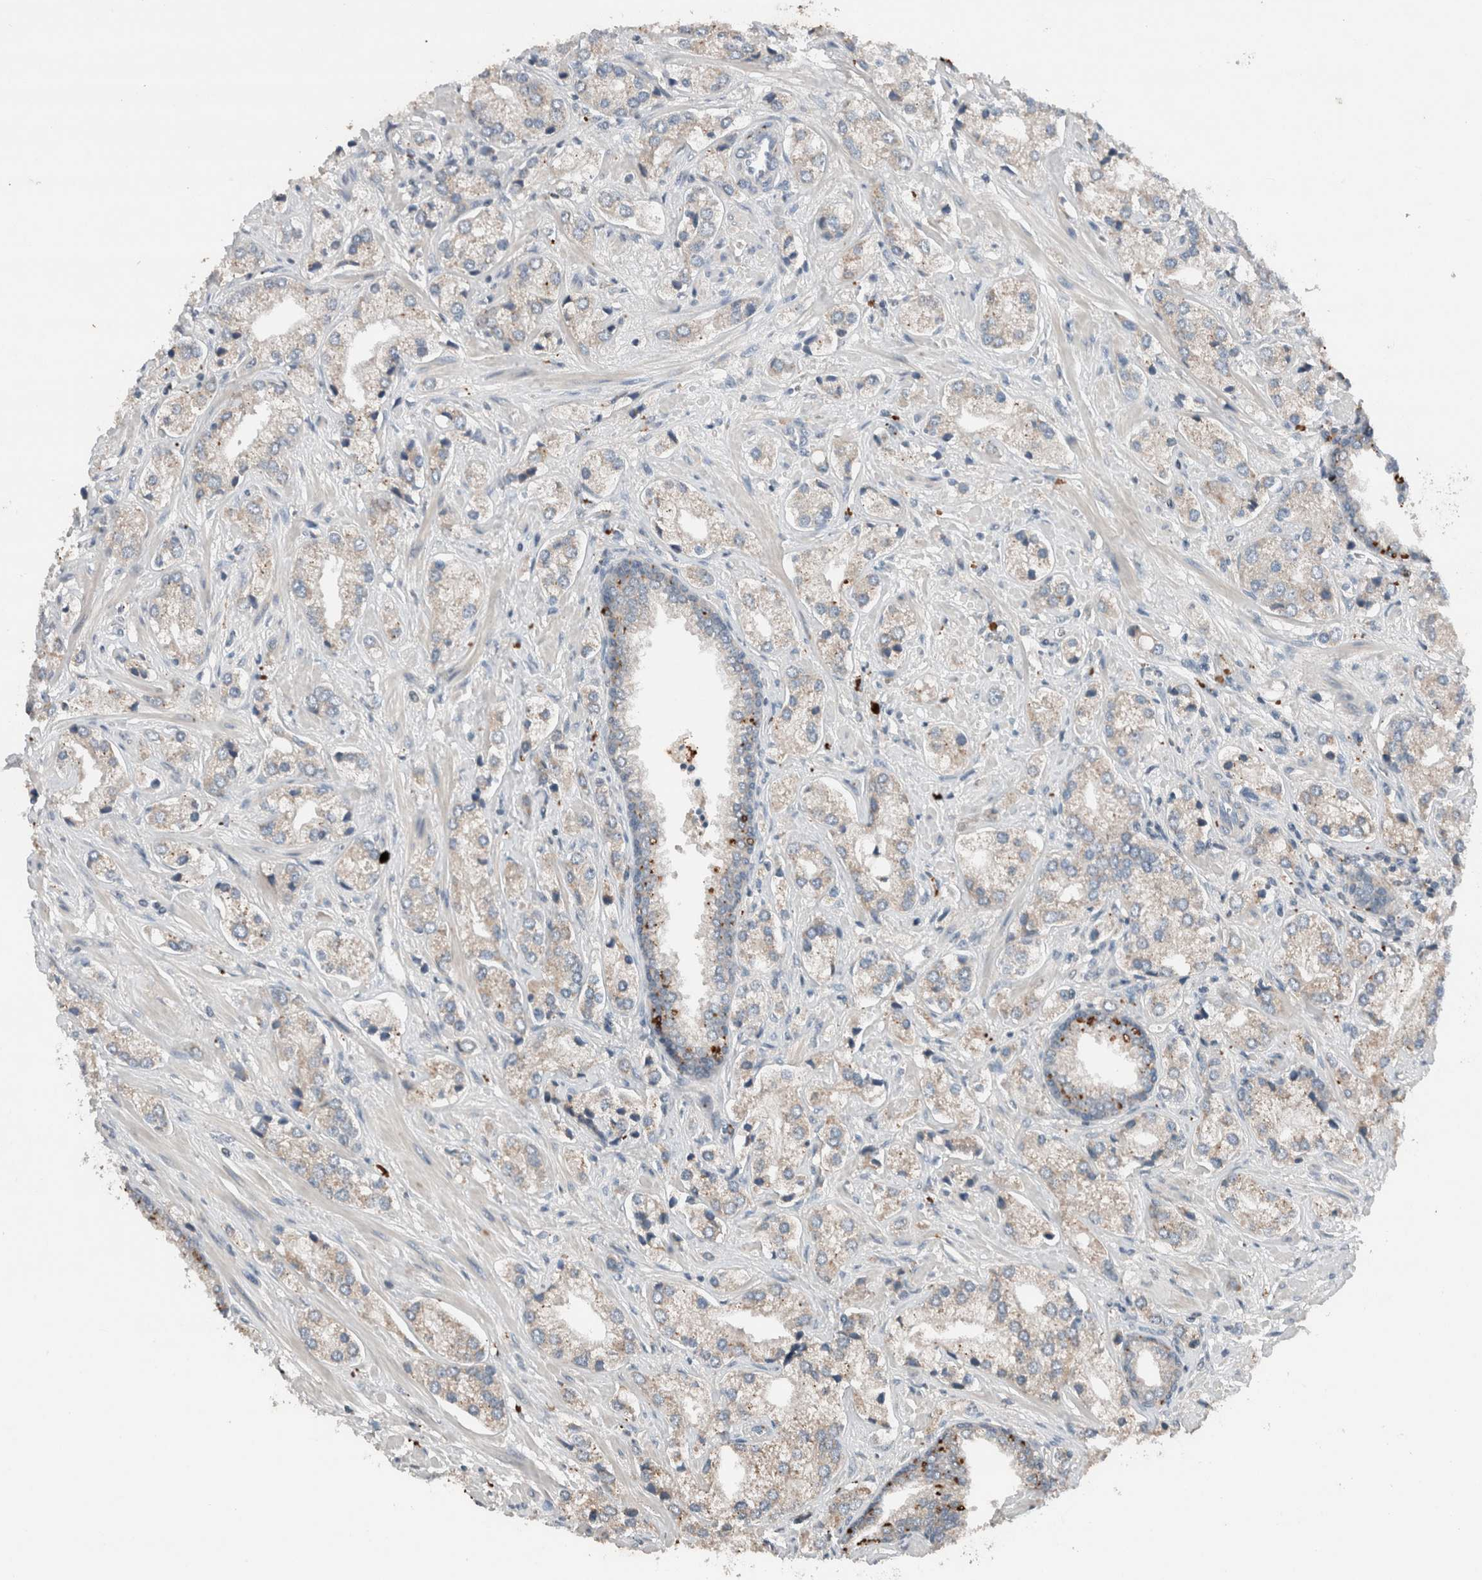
{"staining": {"intensity": "weak", "quantity": "<25%", "location": "cytoplasmic/membranous"}, "tissue": "prostate cancer", "cell_type": "Tumor cells", "image_type": "cancer", "snomed": [{"axis": "morphology", "description": "Adenocarcinoma, High grade"}, {"axis": "topography", "description": "Prostate"}], "caption": "IHC micrograph of human prostate cancer stained for a protein (brown), which shows no expression in tumor cells.", "gene": "UGCG", "patient": {"sex": "male", "age": 66}}